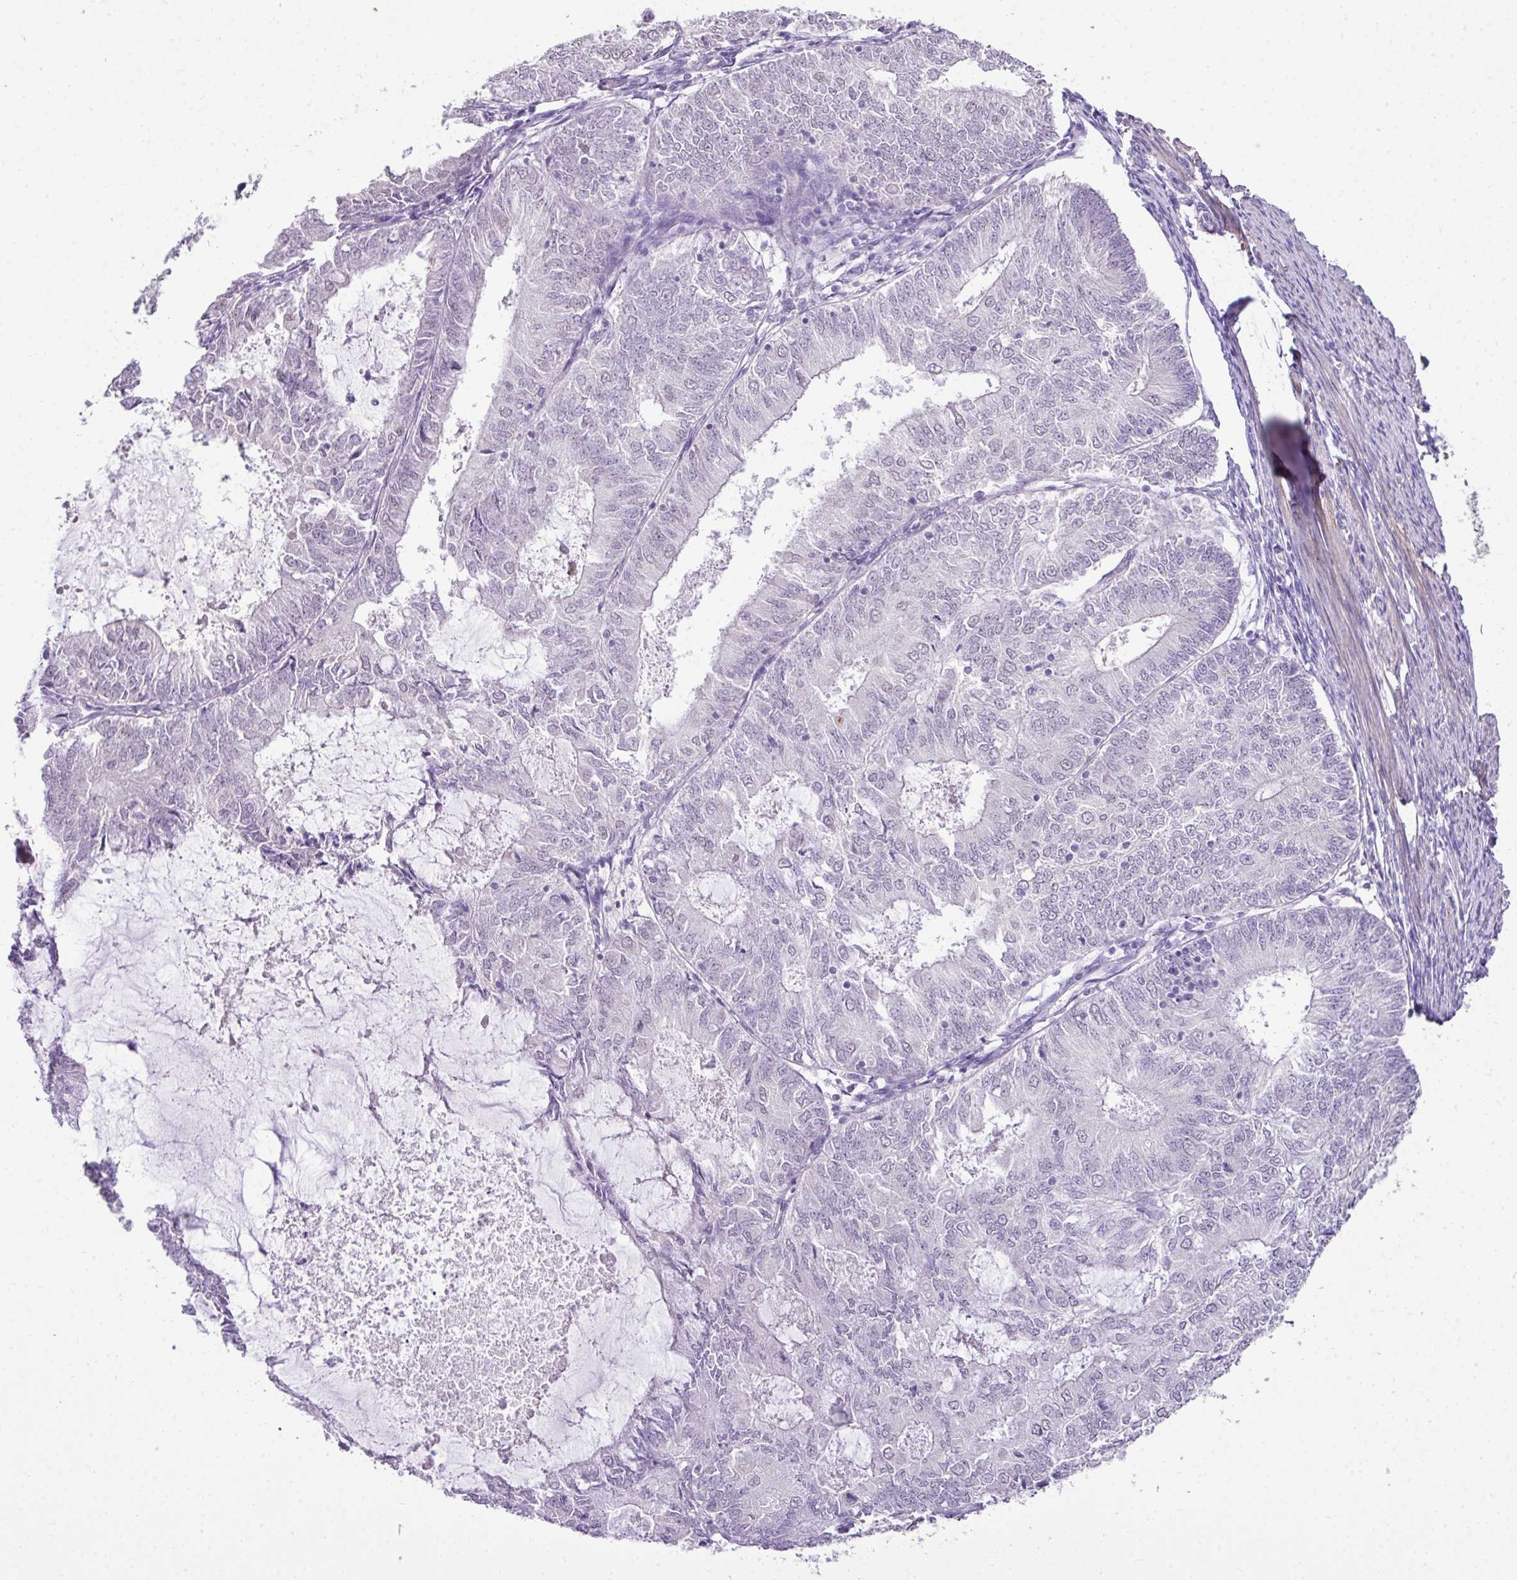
{"staining": {"intensity": "negative", "quantity": "none", "location": "none"}, "tissue": "endometrial cancer", "cell_type": "Tumor cells", "image_type": "cancer", "snomed": [{"axis": "morphology", "description": "Adenocarcinoma, NOS"}, {"axis": "topography", "description": "Endometrium"}], "caption": "High power microscopy image of an IHC micrograph of endometrial adenocarcinoma, revealing no significant positivity in tumor cells.", "gene": "DIP2A", "patient": {"sex": "female", "age": 57}}